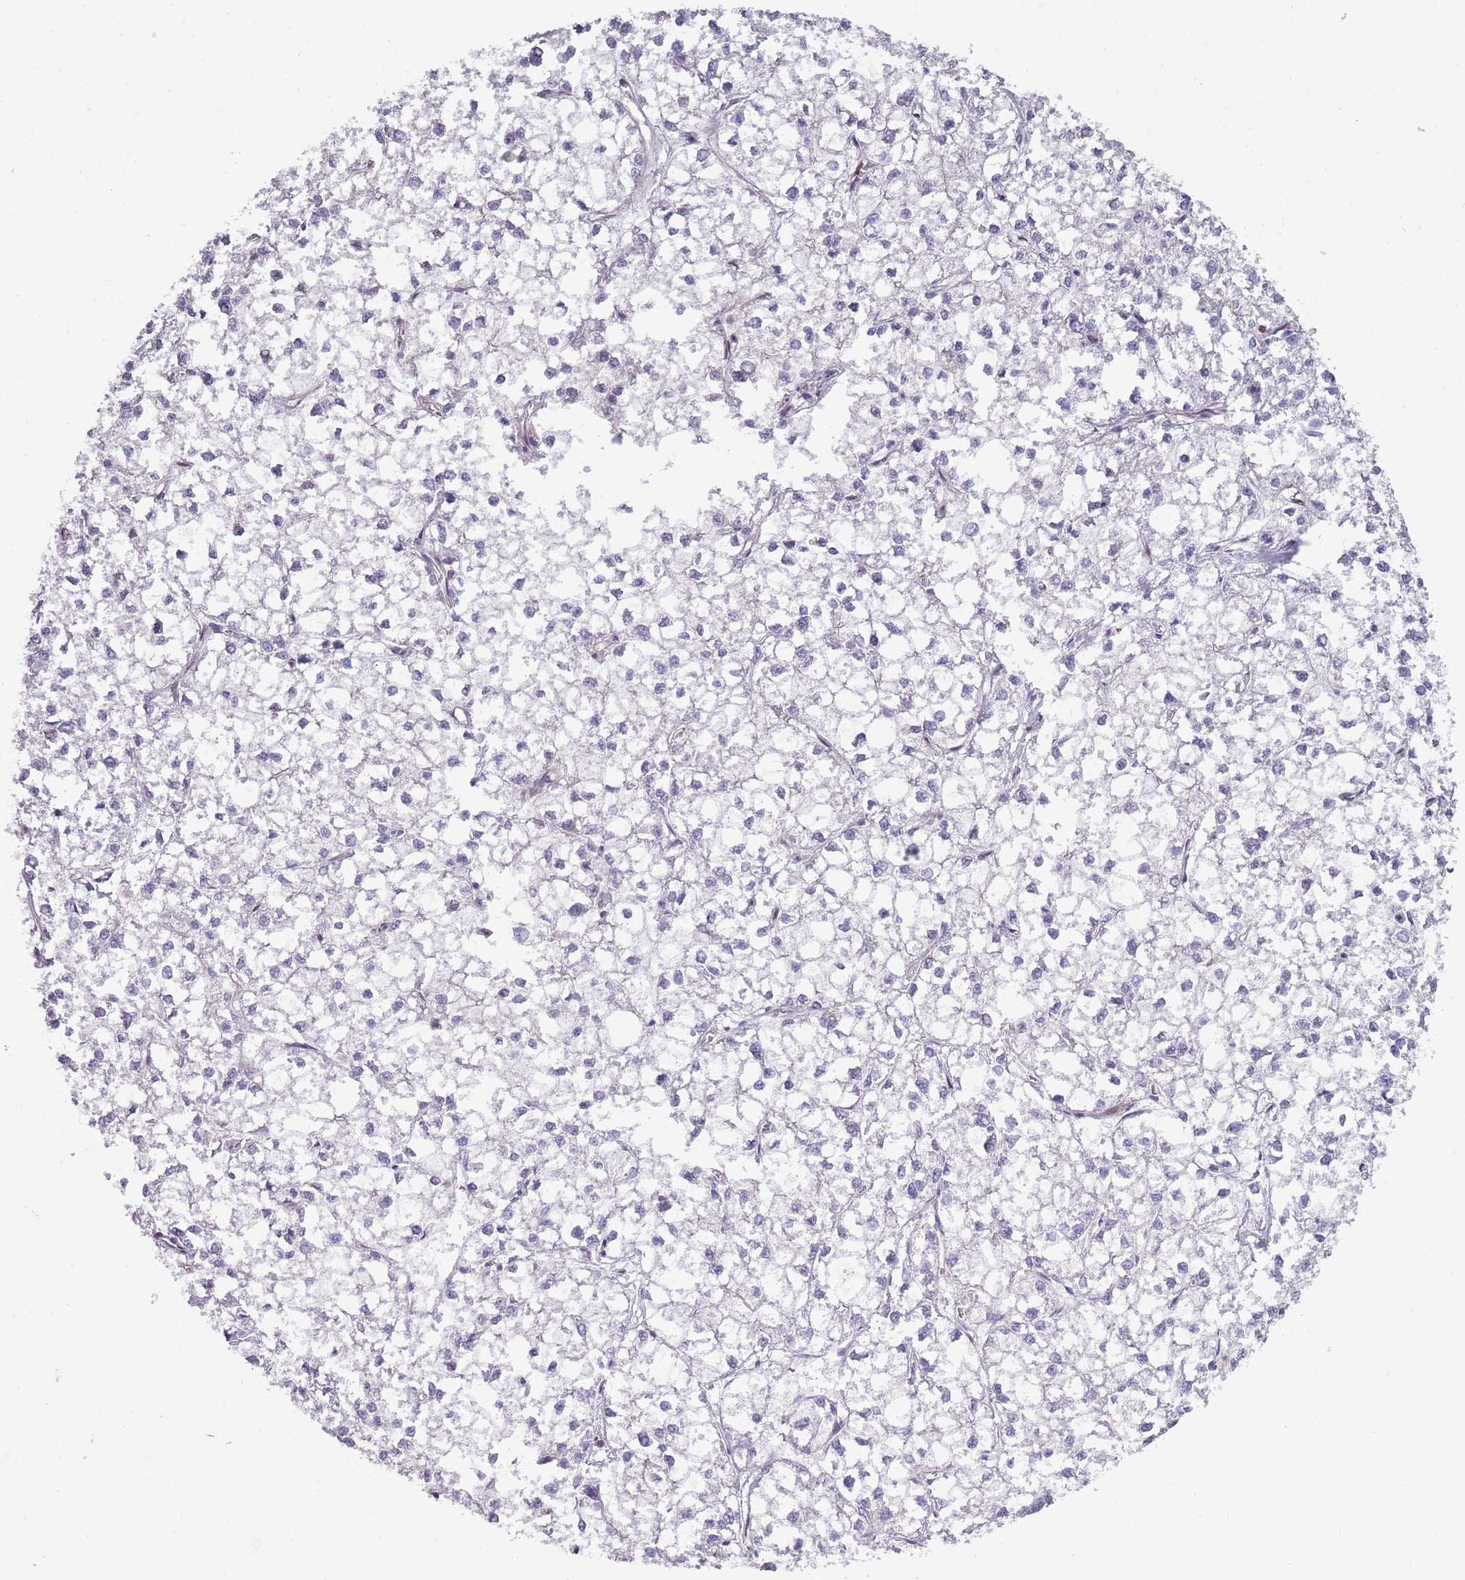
{"staining": {"intensity": "negative", "quantity": "none", "location": "none"}, "tissue": "liver cancer", "cell_type": "Tumor cells", "image_type": "cancer", "snomed": [{"axis": "morphology", "description": "Carcinoma, Hepatocellular, NOS"}, {"axis": "topography", "description": "Liver"}], "caption": "The photomicrograph exhibits no staining of tumor cells in liver cancer (hepatocellular carcinoma). The staining was performed using DAB (3,3'-diaminobenzidine) to visualize the protein expression in brown, while the nuclei were stained in blue with hematoxylin (Magnification: 20x).", "gene": "NBPF6", "patient": {"sex": "female", "age": 43}}